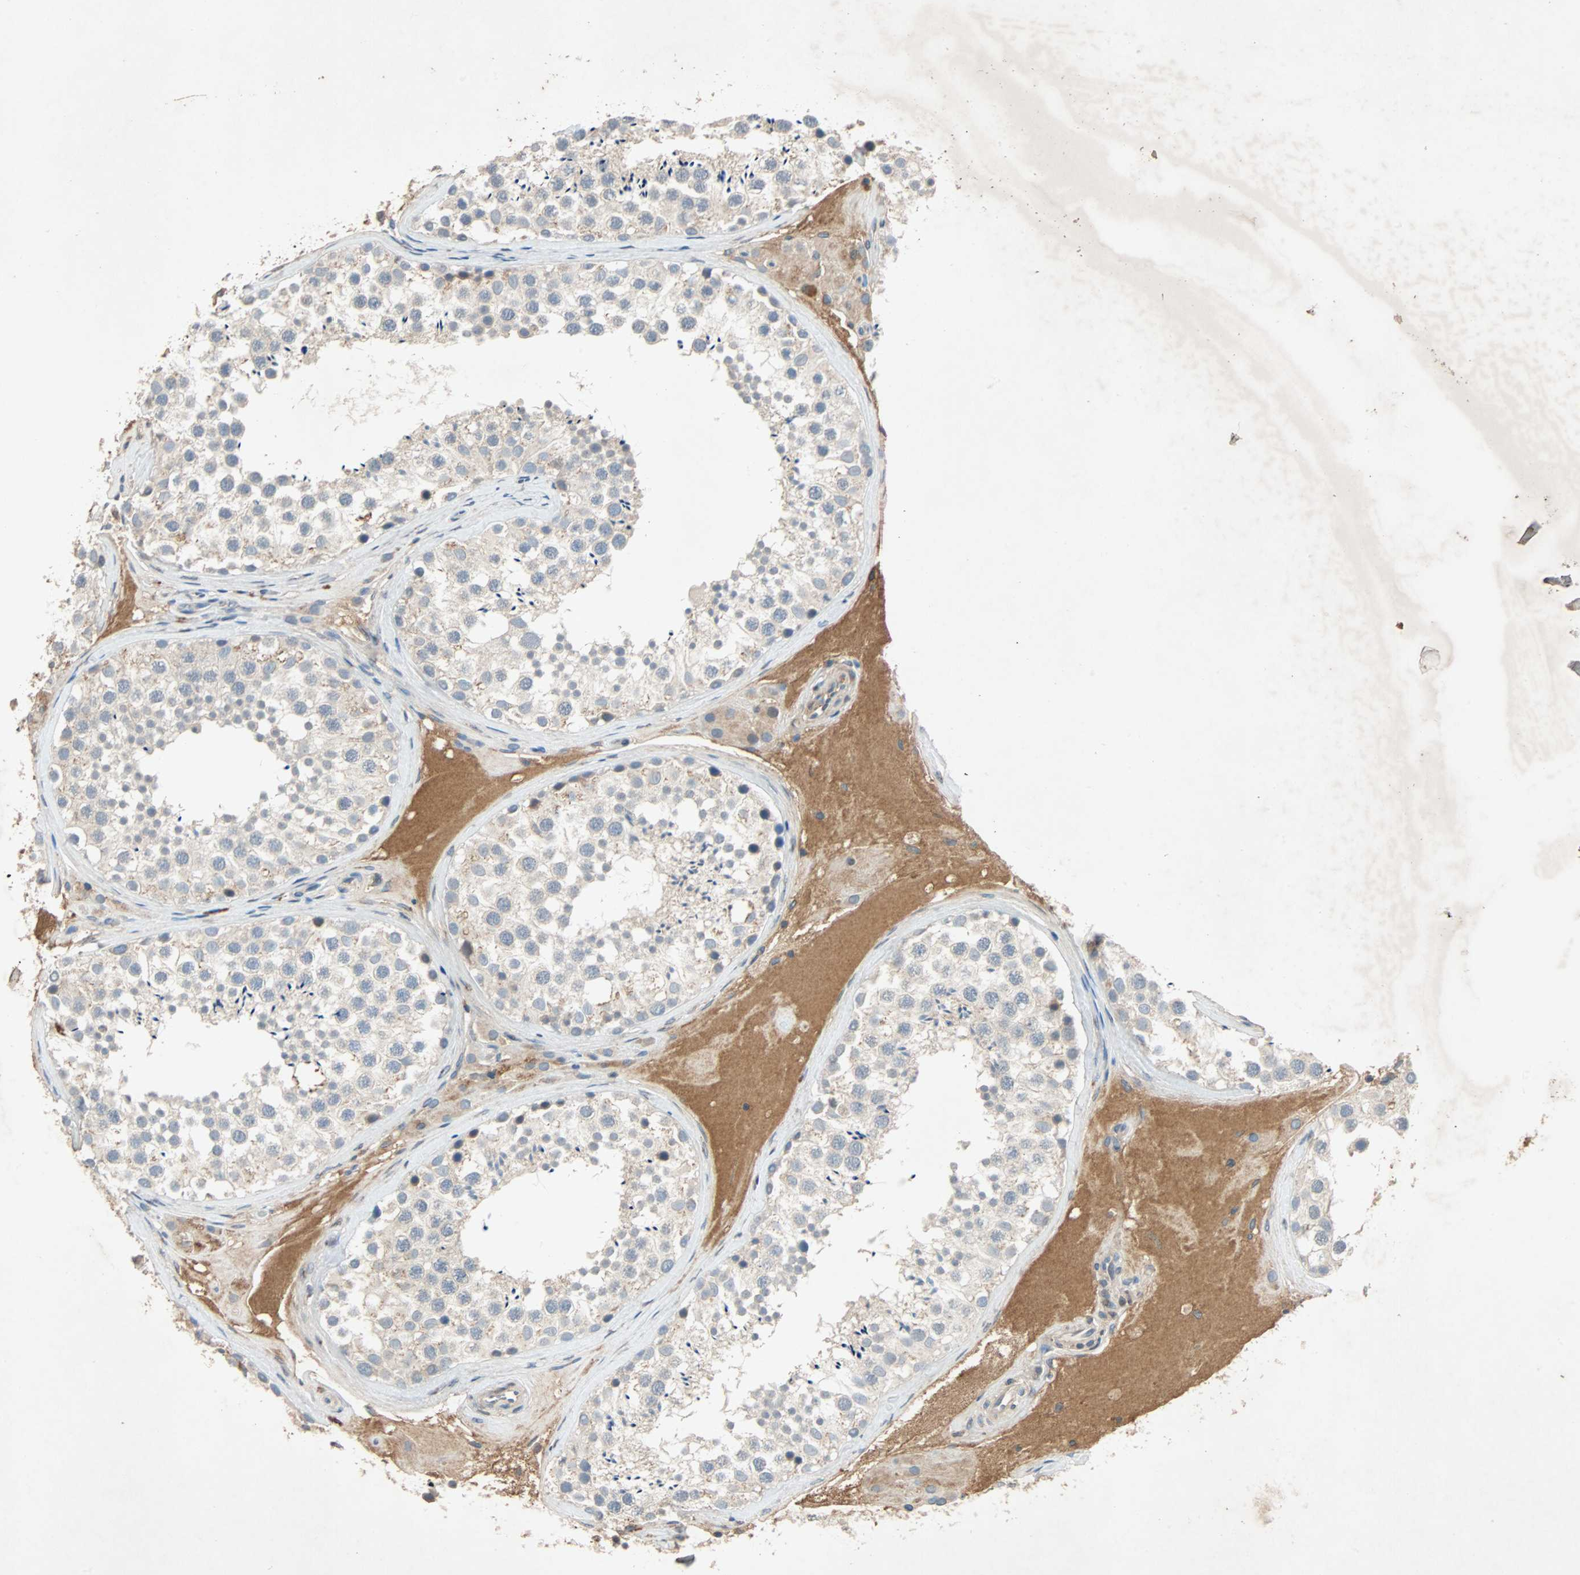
{"staining": {"intensity": "weak", "quantity": "<25%", "location": "cytoplasmic/membranous"}, "tissue": "testis", "cell_type": "Cells in seminiferous ducts", "image_type": "normal", "snomed": [{"axis": "morphology", "description": "Normal tissue, NOS"}, {"axis": "topography", "description": "Testis"}], "caption": "Immunohistochemistry of unremarkable testis exhibits no expression in cells in seminiferous ducts.", "gene": "XYLT1", "patient": {"sex": "male", "age": 46}}